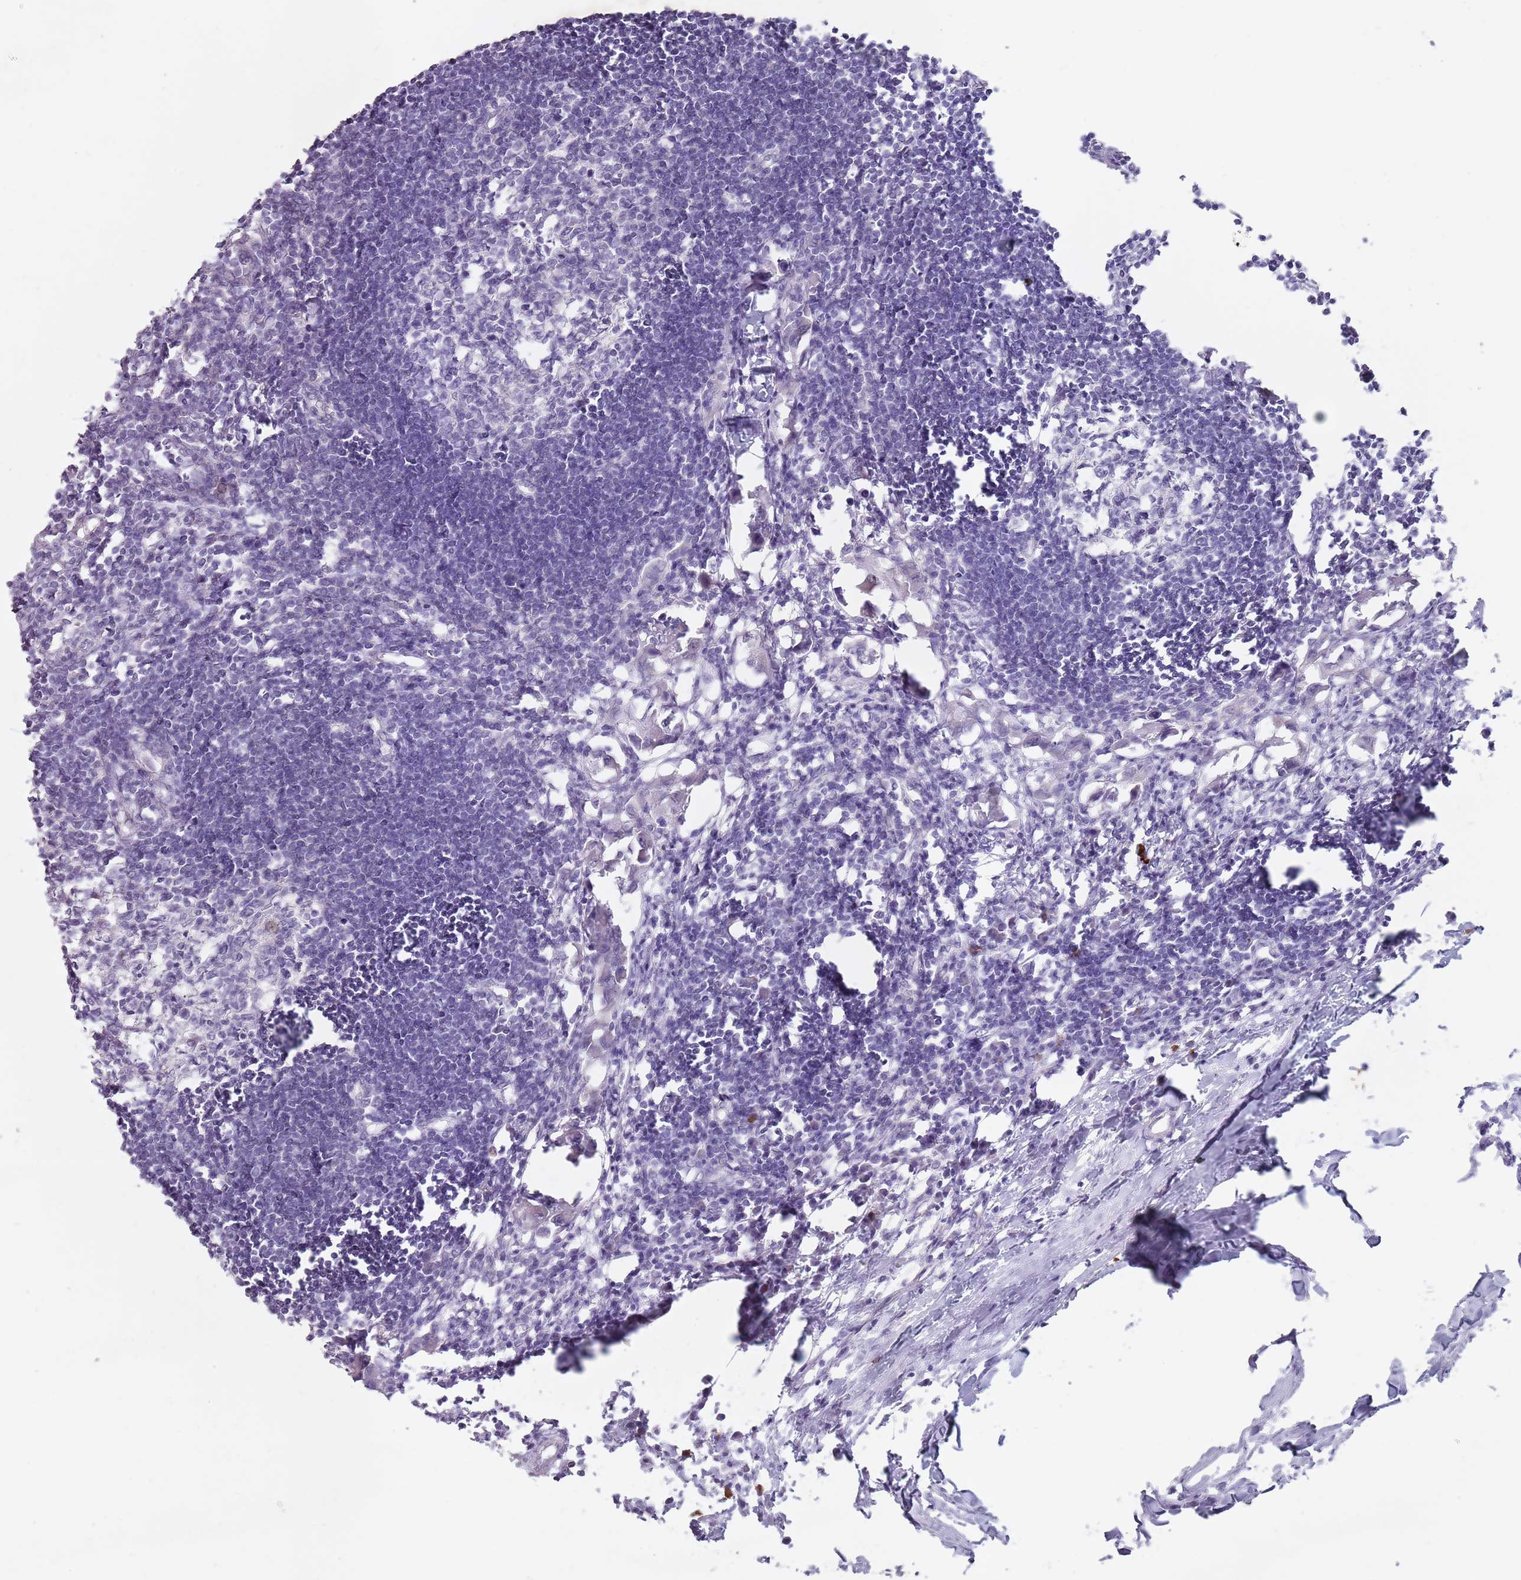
{"staining": {"intensity": "moderate", "quantity": "<25%", "location": "cytoplasmic/membranous"}, "tissue": "lymph node", "cell_type": "Germinal center cells", "image_type": "normal", "snomed": [{"axis": "morphology", "description": "Normal tissue, NOS"}, {"axis": "morphology", "description": "Malignant melanoma, Metastatic site"}, {"axis": "topography", "description": "Lymph node"}], "caption": "Lymph node stained with immunohistochemistry reveals moderate cytoplasmic/membranous staining in approximately <25% of germinal center cells. The staining was performed using DAB to visualize the protein expression in brown, while the nuclei were stained in blue with hematoxylin (Magnification: 20x).", "gene": "STYK1", "patient": {"sex": "male", "age": 41}}